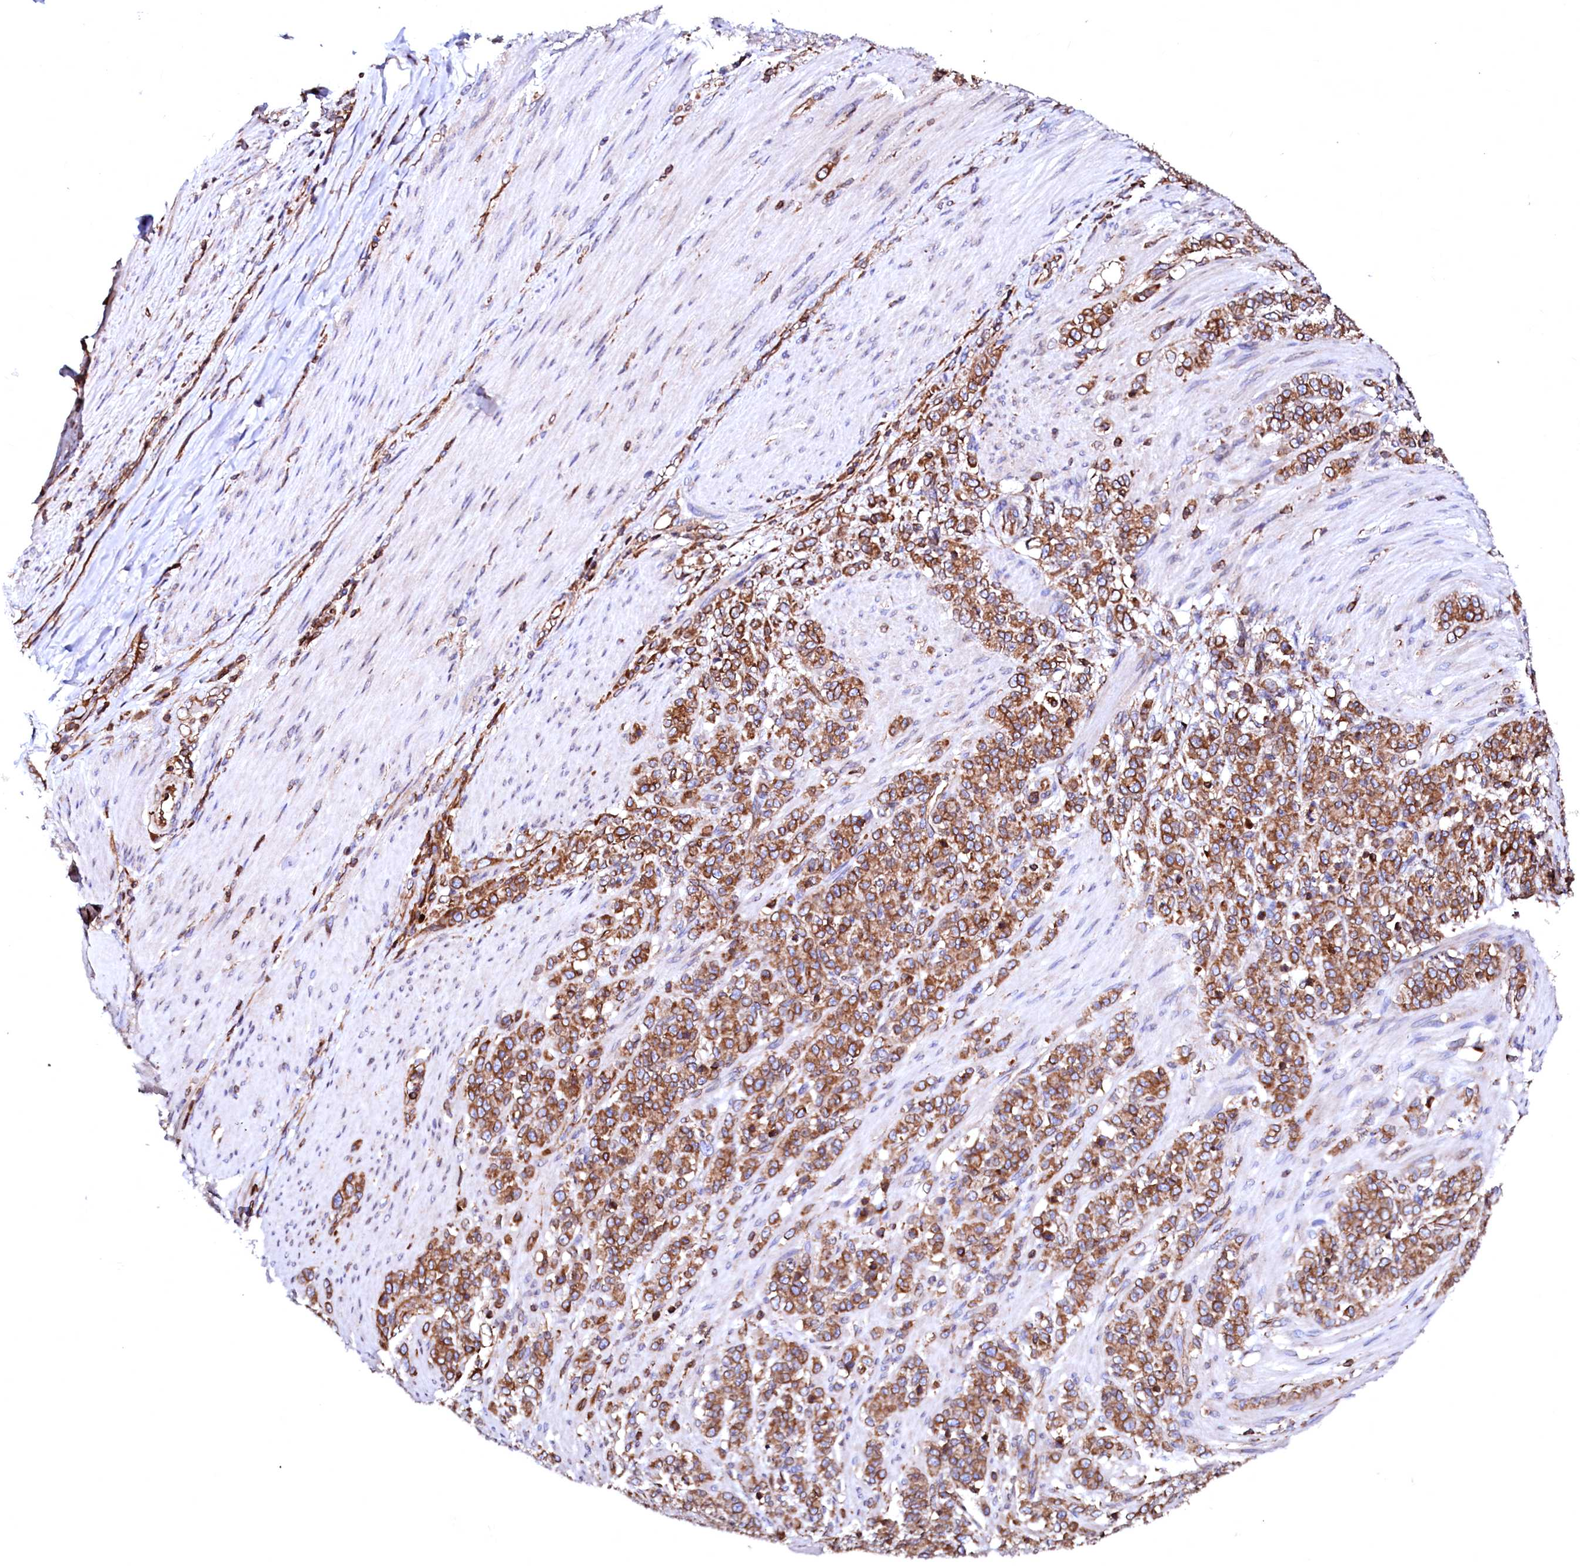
{"staining": {"intensity": "moderate", "quantity": ">75%", "location": "cytoplasmic/membranous"}, "tissue": "stomach cancer", "cell_type": "Tumor cells", "image_type": "cancer", "snomed": [{"axis": "morphology", "description": "Adenocarcinoma, NOS"}, {"axis": "topography", "description": "Stomach"}], "caption": "Stomach cancer stained for a protein (brown) exhibits moderate cytoplasmic/membranous positive staining in approximately >75% of tumor cells.", "gene": "DERL1", "patient": {"sex": "female", "age": 79}}